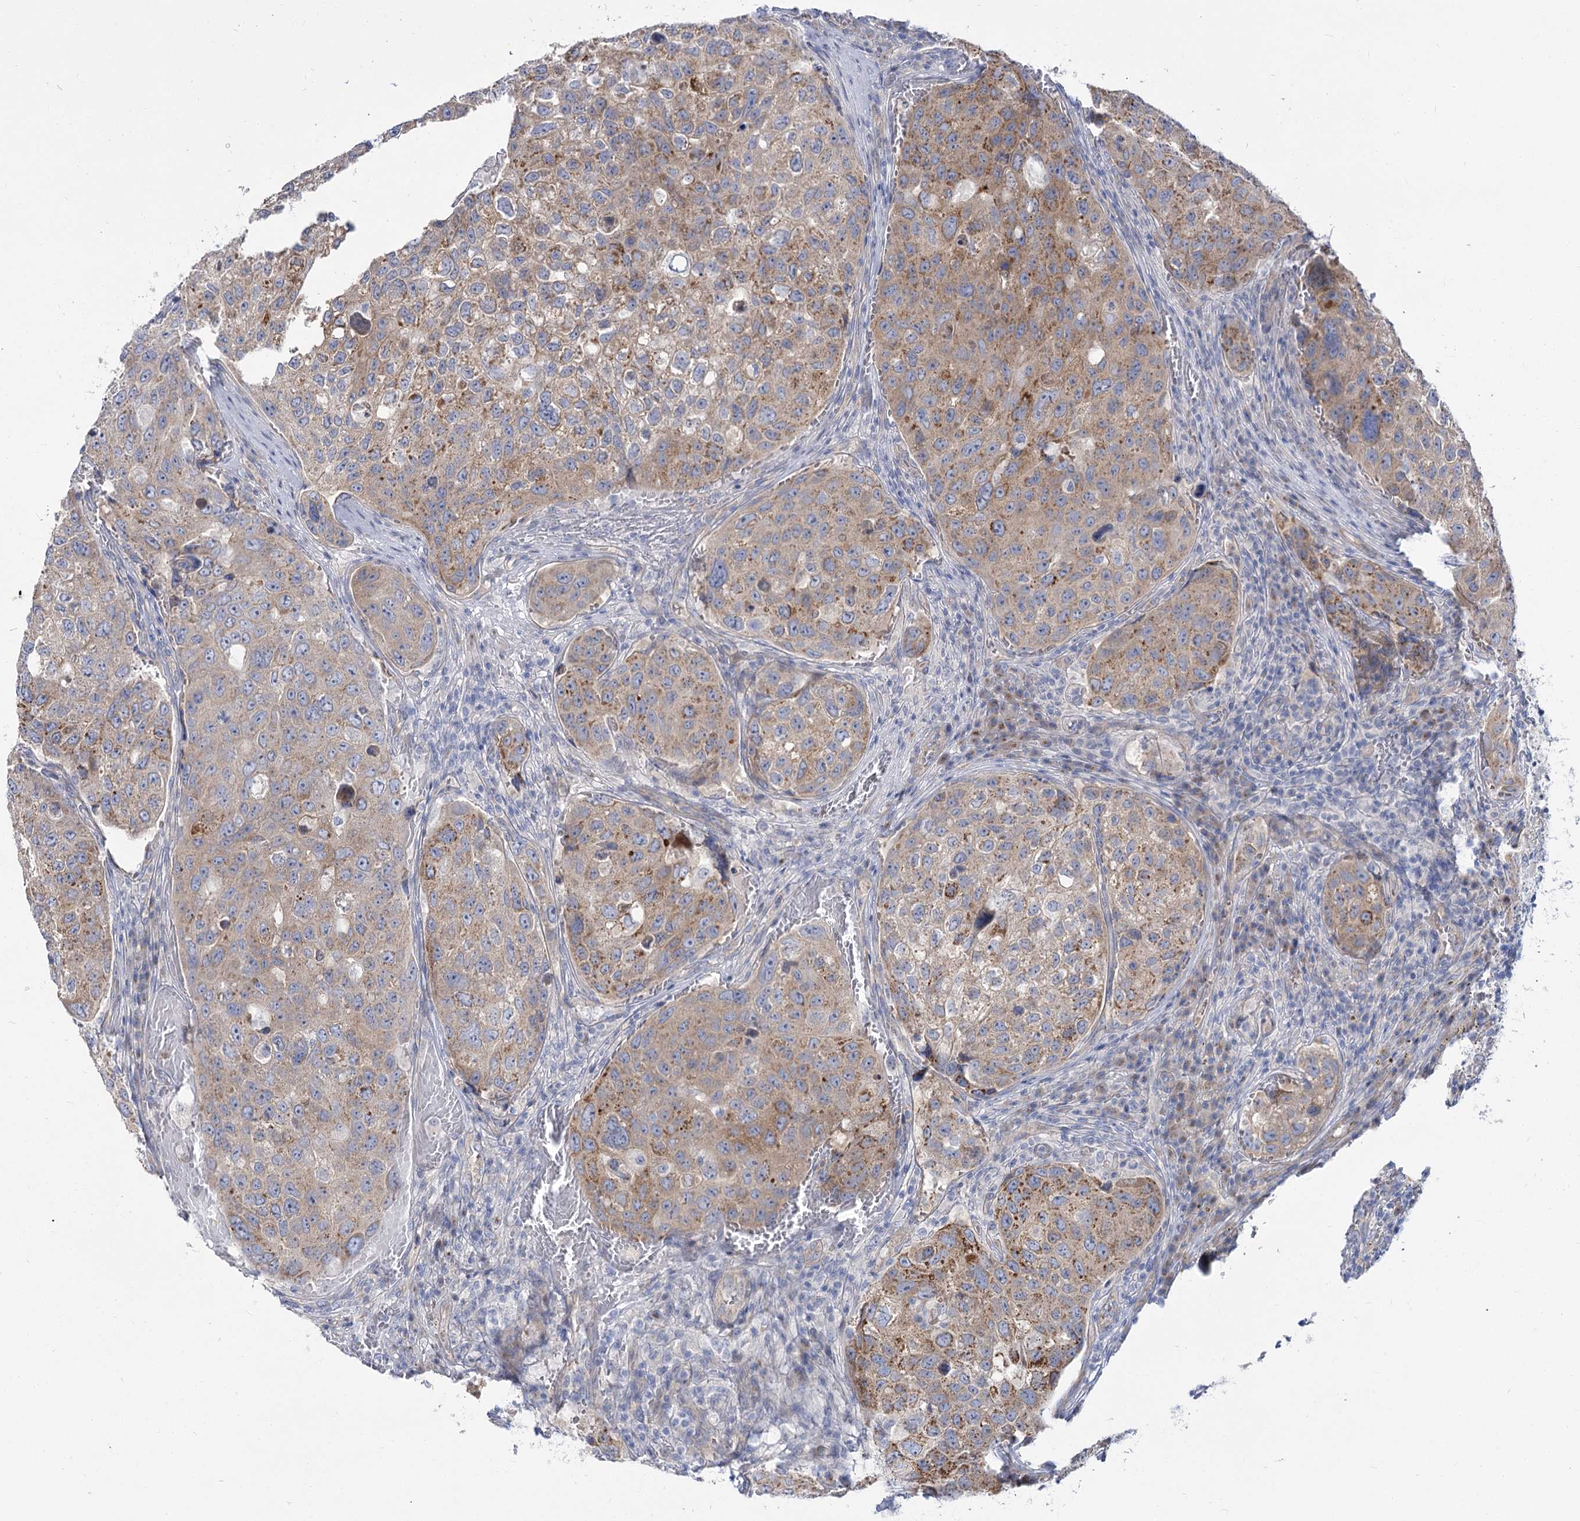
{"staining": {"intensity": "moderate", "quantity": "25%-75%", "location": "cytoplasmic/membranous"}, "tissue": "urothelial cancer", "cell_type": "Tumor cells", "image_type": "cancer", "snomed": [{"axis": "morphology", "description": "Urothelial carcinoma, High grade"}, {"axis": "topography", "description": "Lymph node"}, {"axis": "topography", "description": "Urinary bladder"}], "caption": "About 25%-75% of tumor cells in high-grade urothelial carcinoma display moderate cytoplasmic/membranous protein expression as visualized by brown immunohistochemical staining.", "gene": "SUOX", "patient": {"sex": "male", "age": 51}}